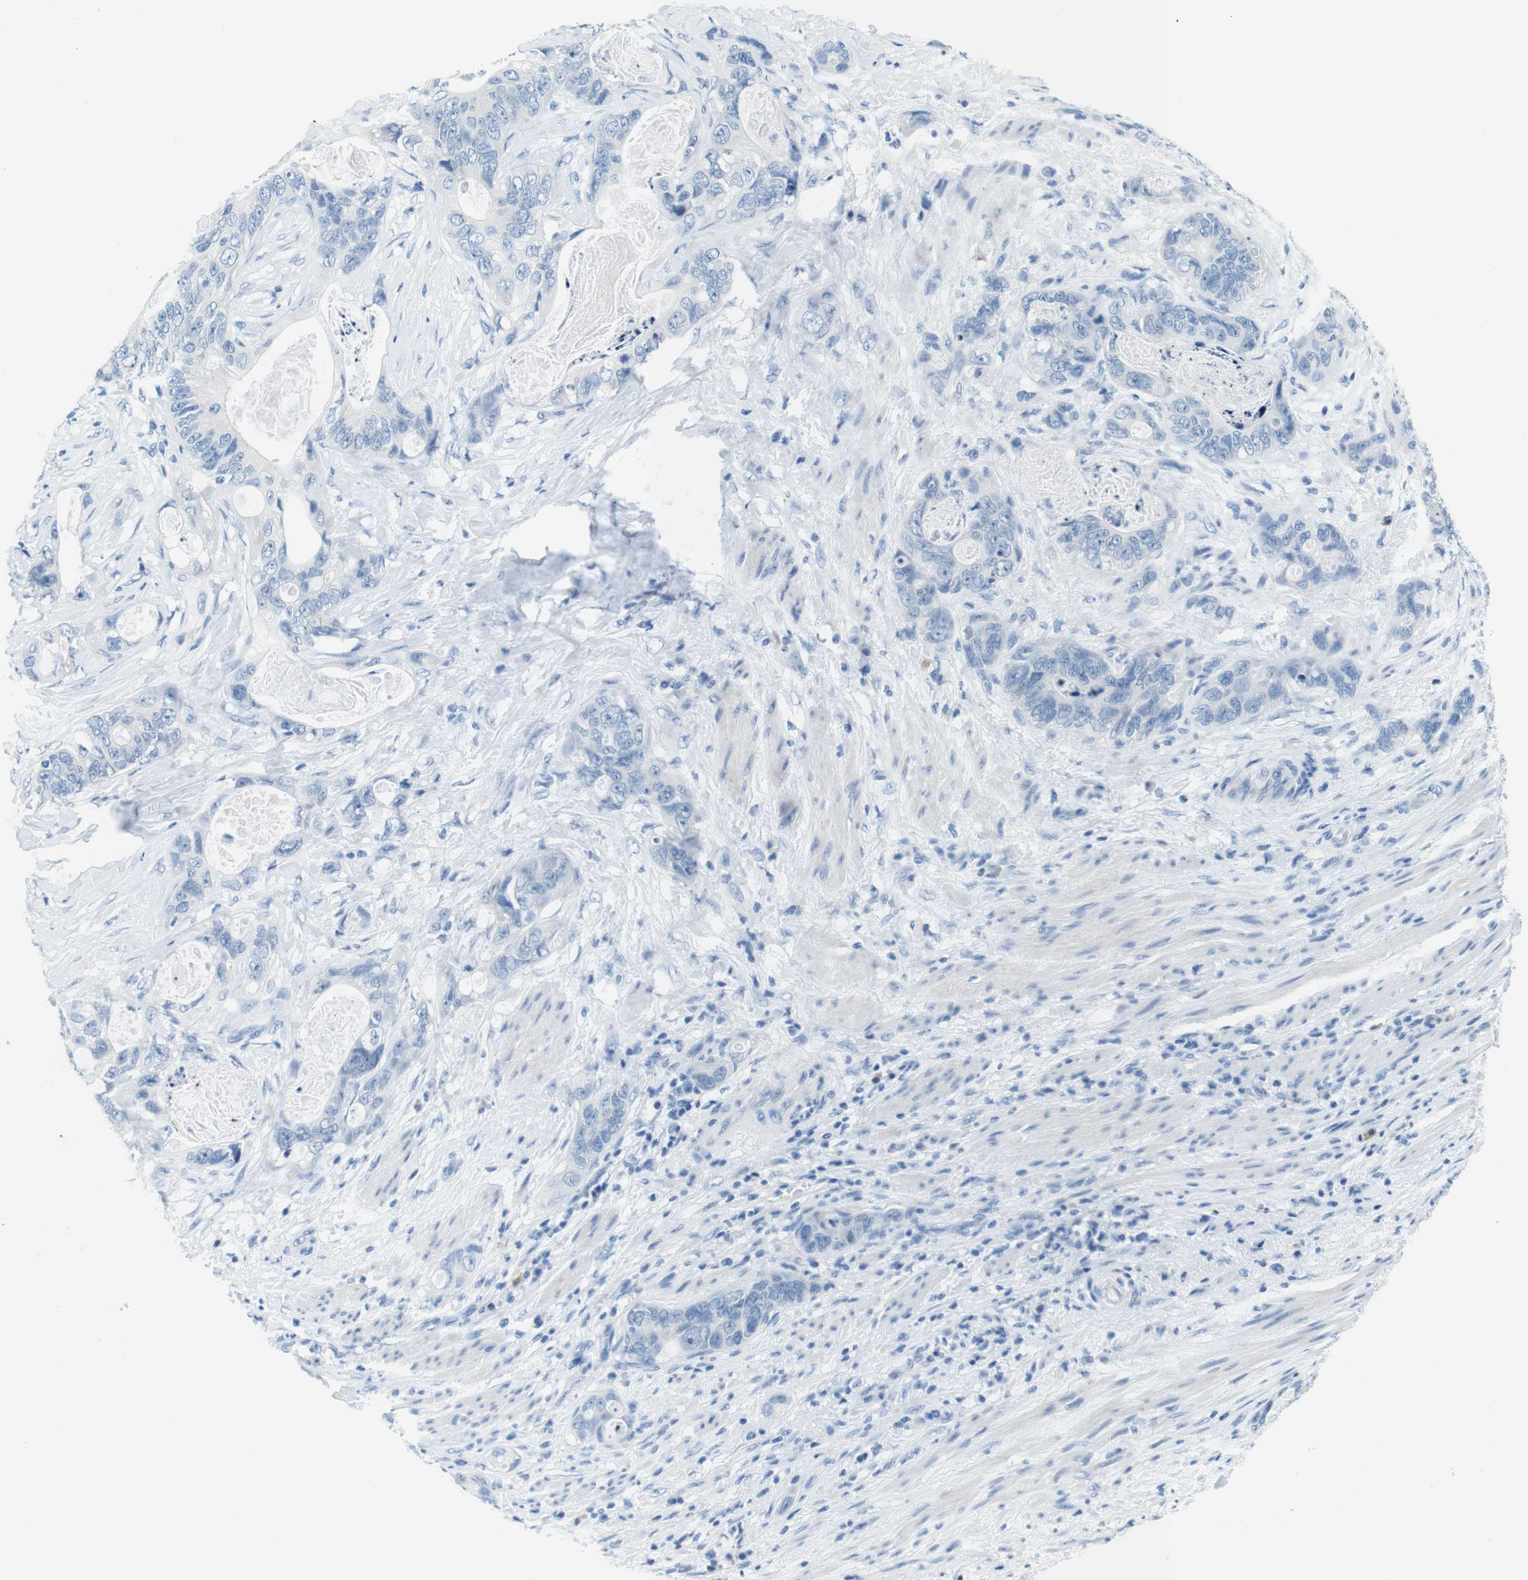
{"staining": {"intensity": "negative", "quantity": "none", "location": "none"}, "tissue": "stomach cancer", "cell_type": "Tumor cells", "image_type": "cancer", "snomed": [{"axis": "morphology", "description": "Adenocarcinoma, NOS"}, {"axis": "topography", "description": "Stomach"}], "caption": "High magnification brightfield microscopy of adenocarcinoma (stomach) stained with DAB (brown) and counterstained with hematoxylin (blue): tumor cells show no significant staining.", "gene": "IGHD", "patient": {"sex": "female", "age": 89}}